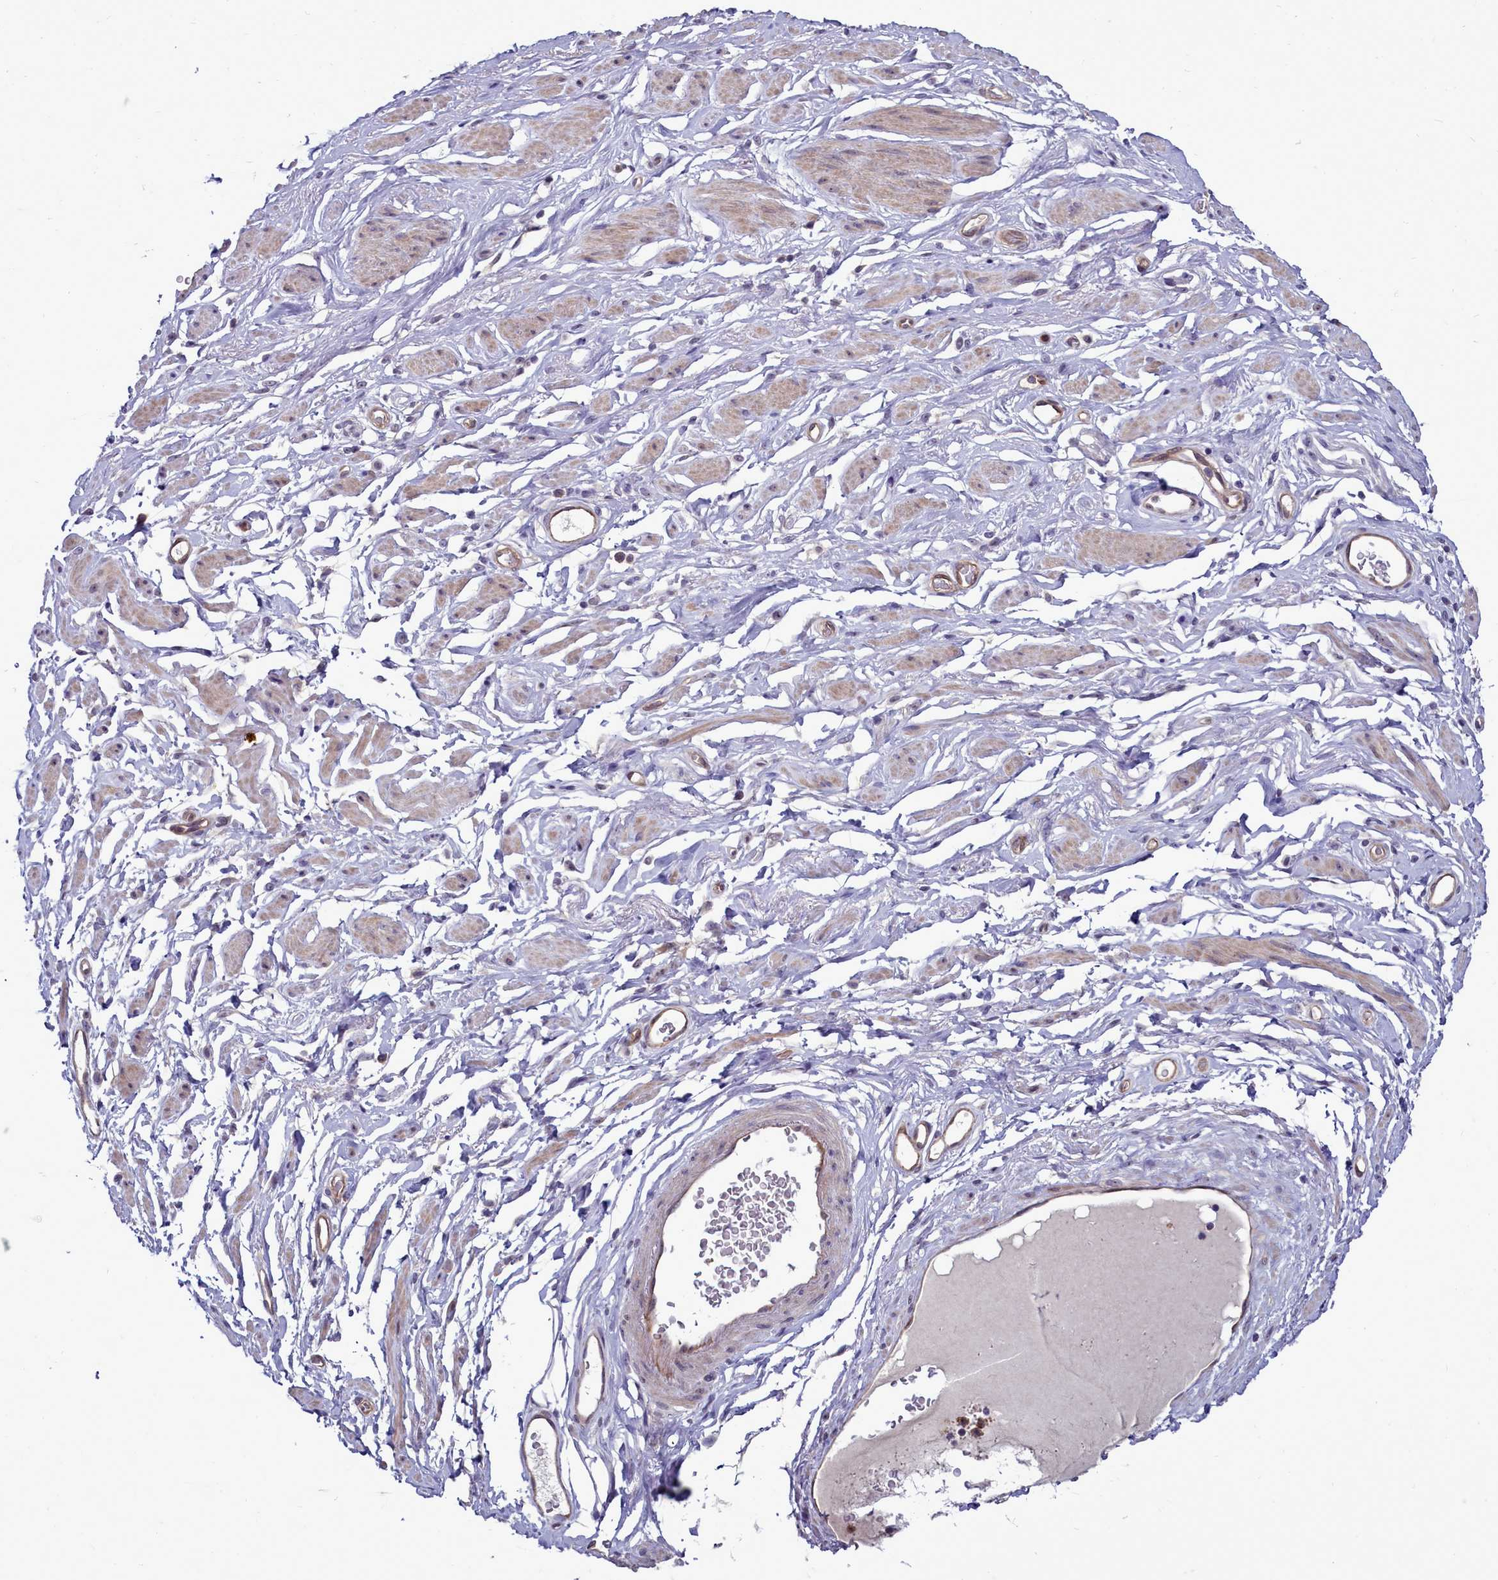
{"staining": {"intensity": "negative", "quantity": "none", "location": "none"}, "tissue": "adipose tissue", "cell_type": "Adipocytes", "image_type": "normal", "snomed": [{"axis": "morphology", "description": "Normal tissue, NOS"}, {"axis": "morphology", "description": "Adenocarcinoma, NOS"}, {"axis": "topography", "description": "Rectum"}, {"axis": "topography", "description": "Vagina"}, {"axis": "topography", "description": "Peripheral nerve tissue"}], "caption": "Immunohistochemical staining of normal human adipose tissue displays no significant expression in adipocytes. The staining is performed using DAB brown chromogen with nuclei counter-stained in using hematoxylin.", "gene": "BCAR1", "patient": {"sex": "female", "age": 71}}